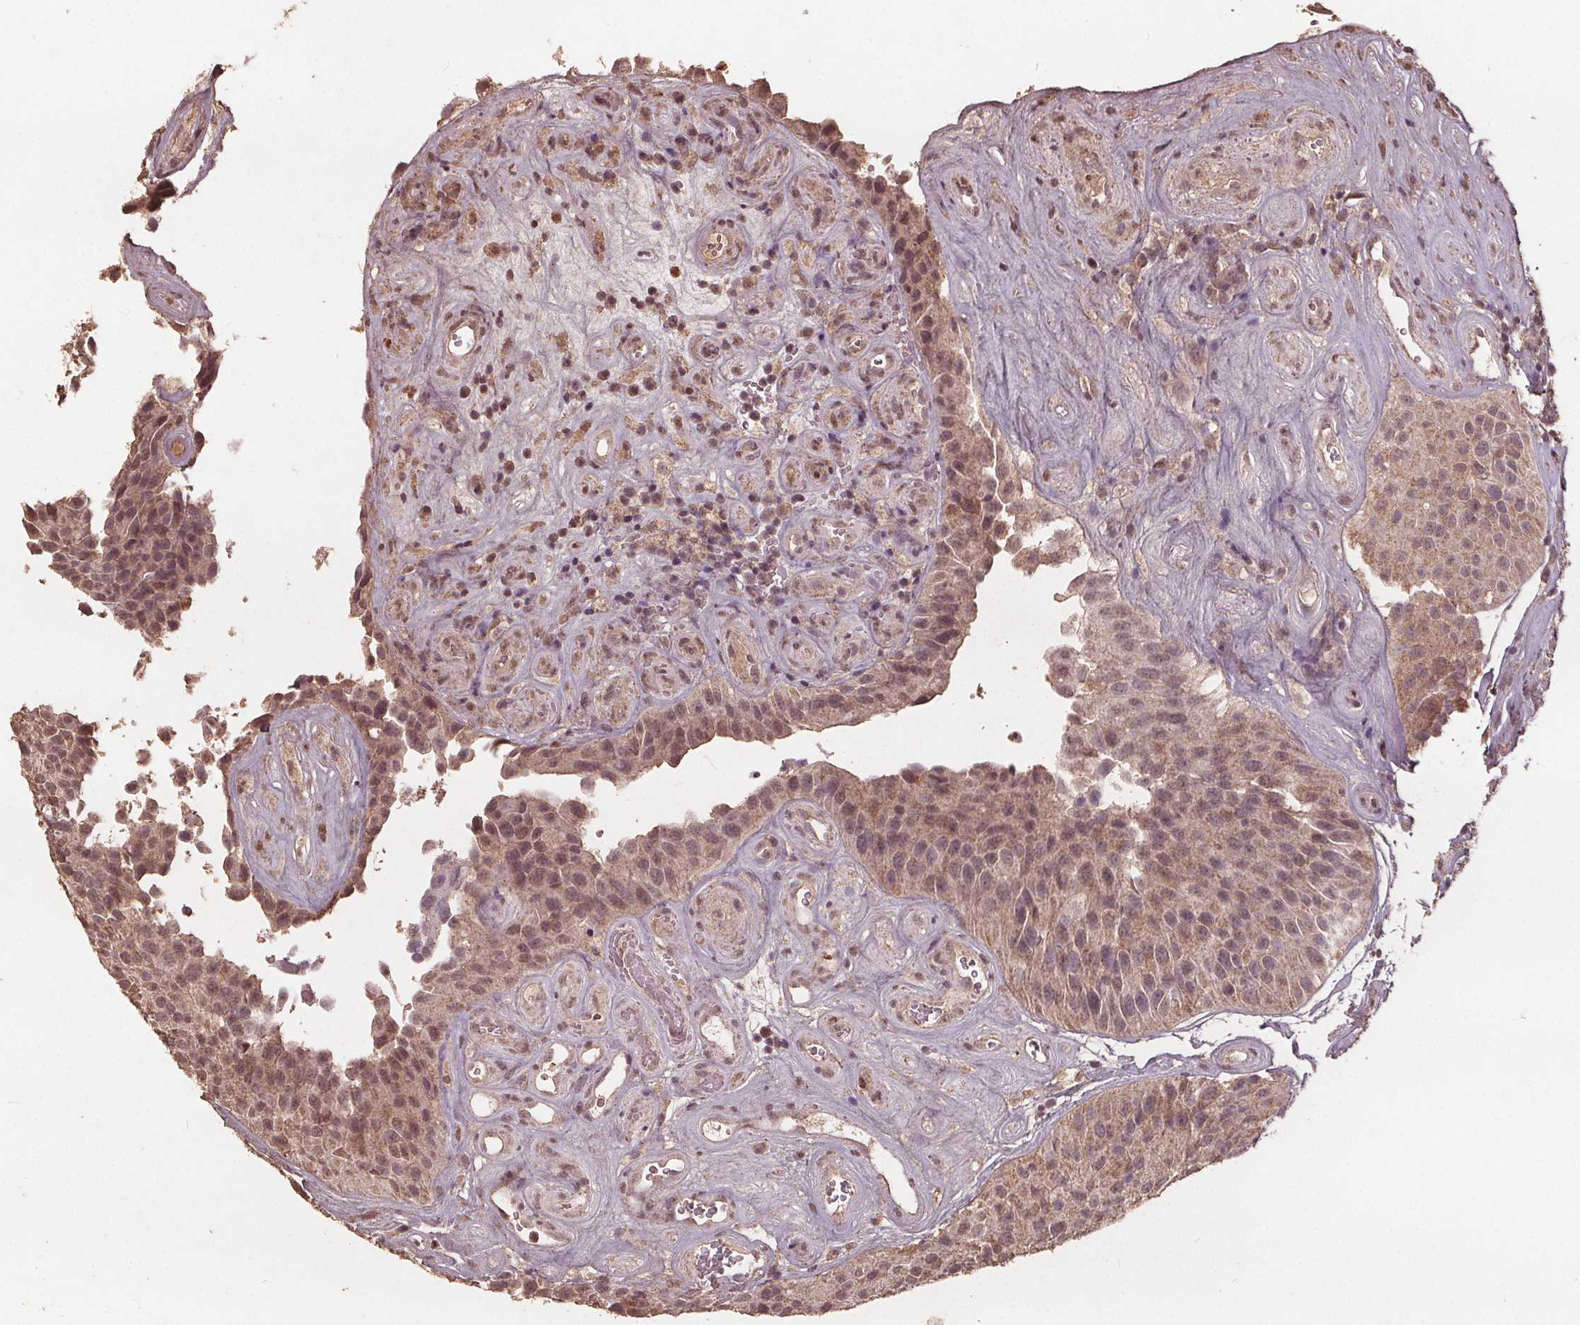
{"staining": {"intensity": "weak", "quantity": "25%-75%", "location": "nuclear"}, "tissue": "urothelial cancer", "cell_type": "Tumor cells", "image_type": "cancer", "snomed": [{"axis": "morphology", "description": "Urothelial carcinoma, Low grade"}, {"axis": "topography", "description": "Urinary bladder"}], "caption": "Low-grade urothelial carcinoma stained with DAB (3,3'-diaminobenzidine) IHC exhibits low levels of weak nuclear expression in approximately 25%-75% of tumor cells. (DAB (3,3'-diaminobenzidine) = brown stain, brightfield microscopy at high magnification).", "gene": "DSG3", "patient": {"sex": "male", "age": 76}}